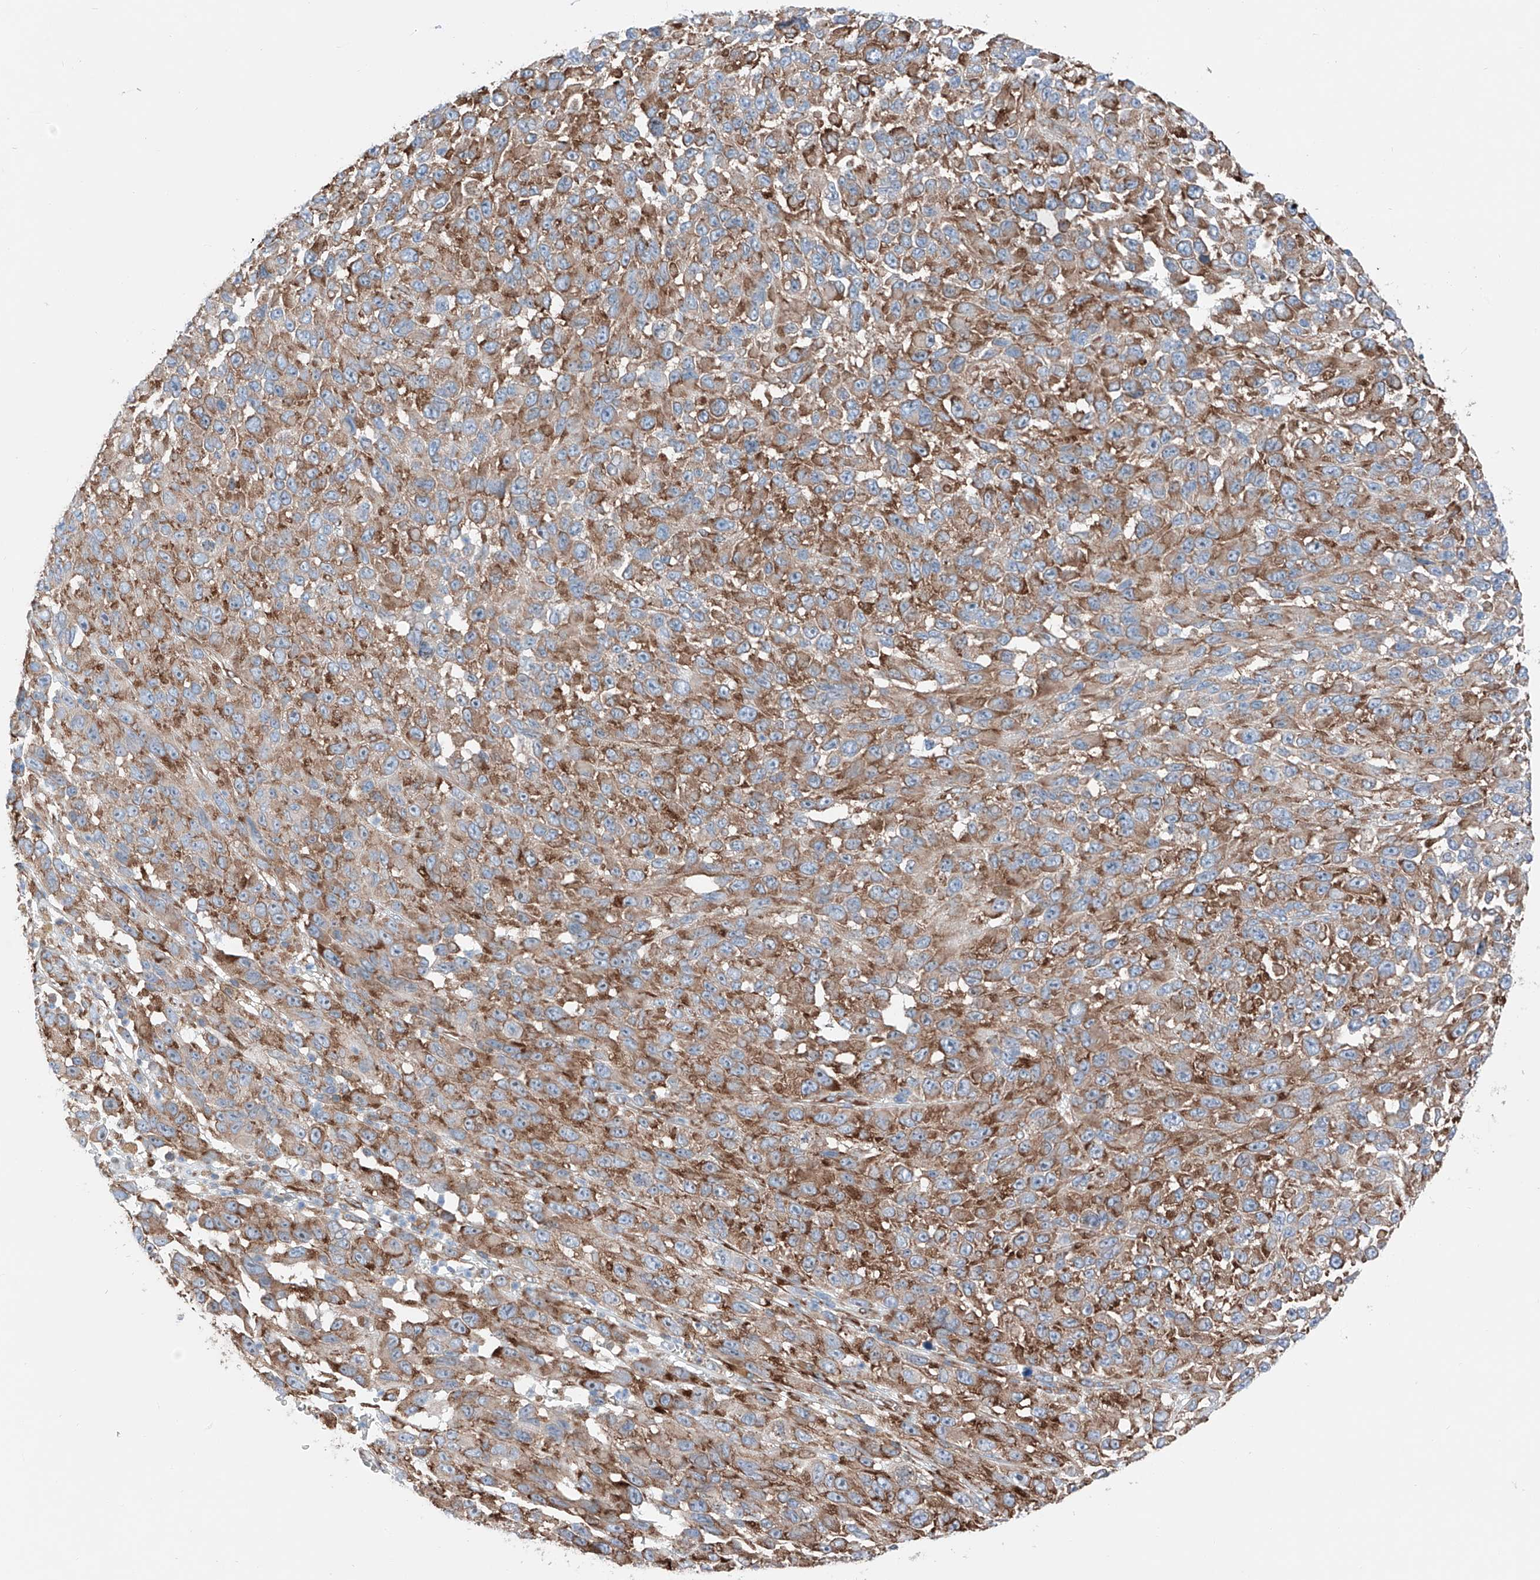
{"staining": {"intensity": "moderate", "quantity": ">75%", "location": "cytoplasmic/membranous"}, "tissue": "melanoma", "cell_type": "Tumor cells", "image_type": "cancer", "snomed": [{"axis": "morphology", "description": "Malignant melanoma, NOS"}, {"axis": "topography", "description": "Skin"}], "caption": "Protein staining of malignant melanoma tissue reveals moderate cytoplasmic/membranous positivity in approximately >75% of tumor cells. (DAB (3,3'-diaminobenzidine) IHC, brown staining for protein, blue staining for nuclei).", "gene": "CRELD1", "patient": {"sex": "female", "age": 96}}